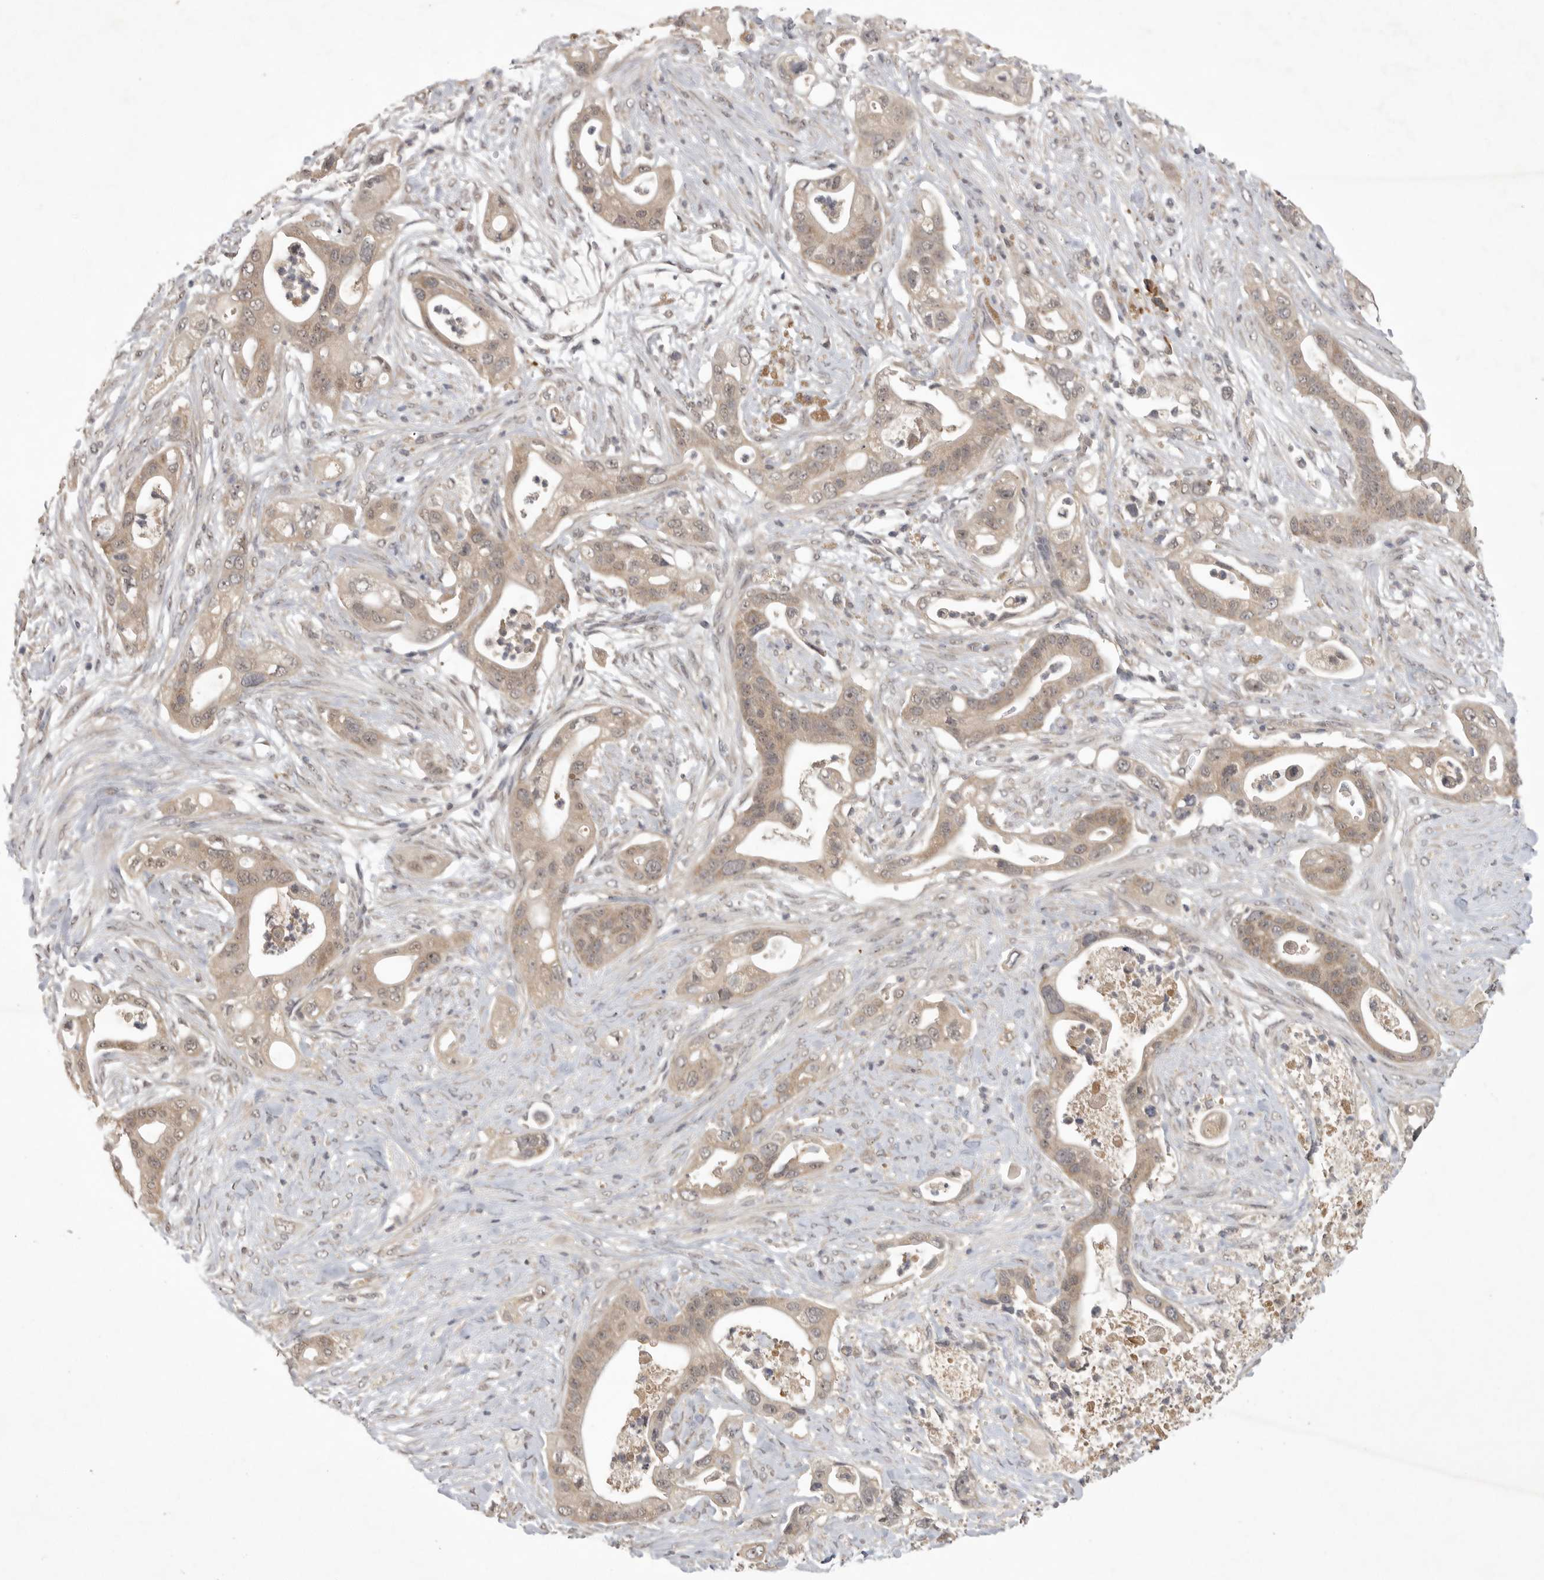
{"staining": {"intensity": "moderate", "quantity": ">75%", "location": "cytoplasmic/membranous"}, "tissue": "pancreatic cancer", "cell_type": "Tumor cells", "image_type": "cancer", "snomed": [{"axis": "morphology", "description": "Adenocarcinoma, NOS"}, {"axis": "topography", "description": "Pancreas"}], "caption": "Immunohistochemical staining of pancreatic adenocarcinoma exhibits medium levels of moderate cytoplasmic/membranous positivity in approximately >75% of tumor cells.", "gene": "ZNF114", "patient": {"sex": "male", "age": 53}}